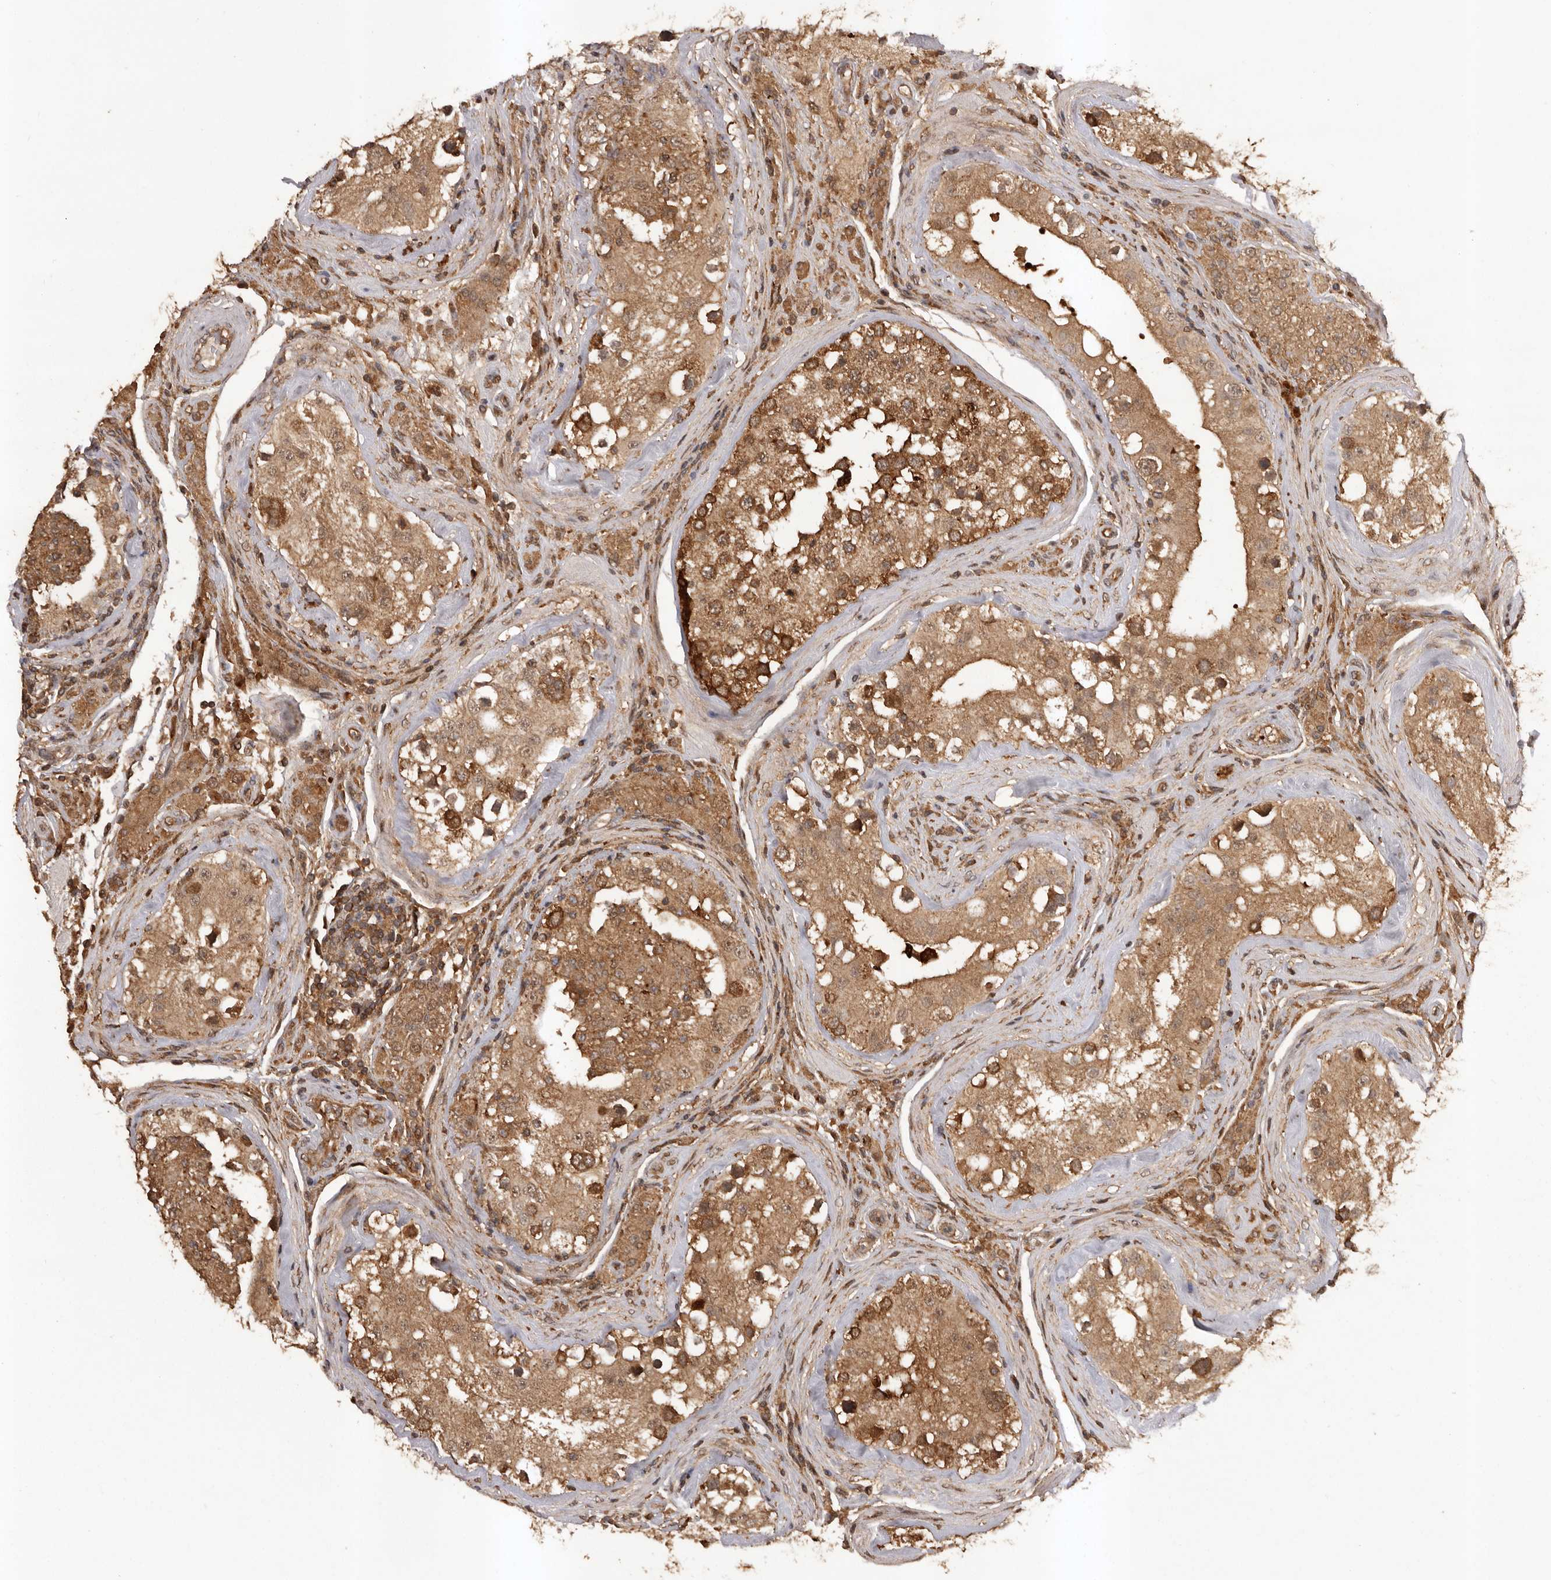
{"staining": {"intensity": "strong", "quantity": ">75%", "location": "cytoplasmic/membranous"}, "tissue": "testis", "cell_type": "Cells in seminiferous ducts", "image_type": "normal", "snomed": [{"axis": "morphology", "description": "Normal tissue, NOS"}, {"axis": "topography", "description": "Testis"}], "caption": "High-power microscopy captured an immunohistochemistry histopathology image of normal testis, revealing strong cytoplasmic/membranous expression in approximately >75% of cells in seminiferous ducts. Nuclei are stained in blue.", "gene": "SLC22A3", "patient": {"sex": "male", "age": 46}}